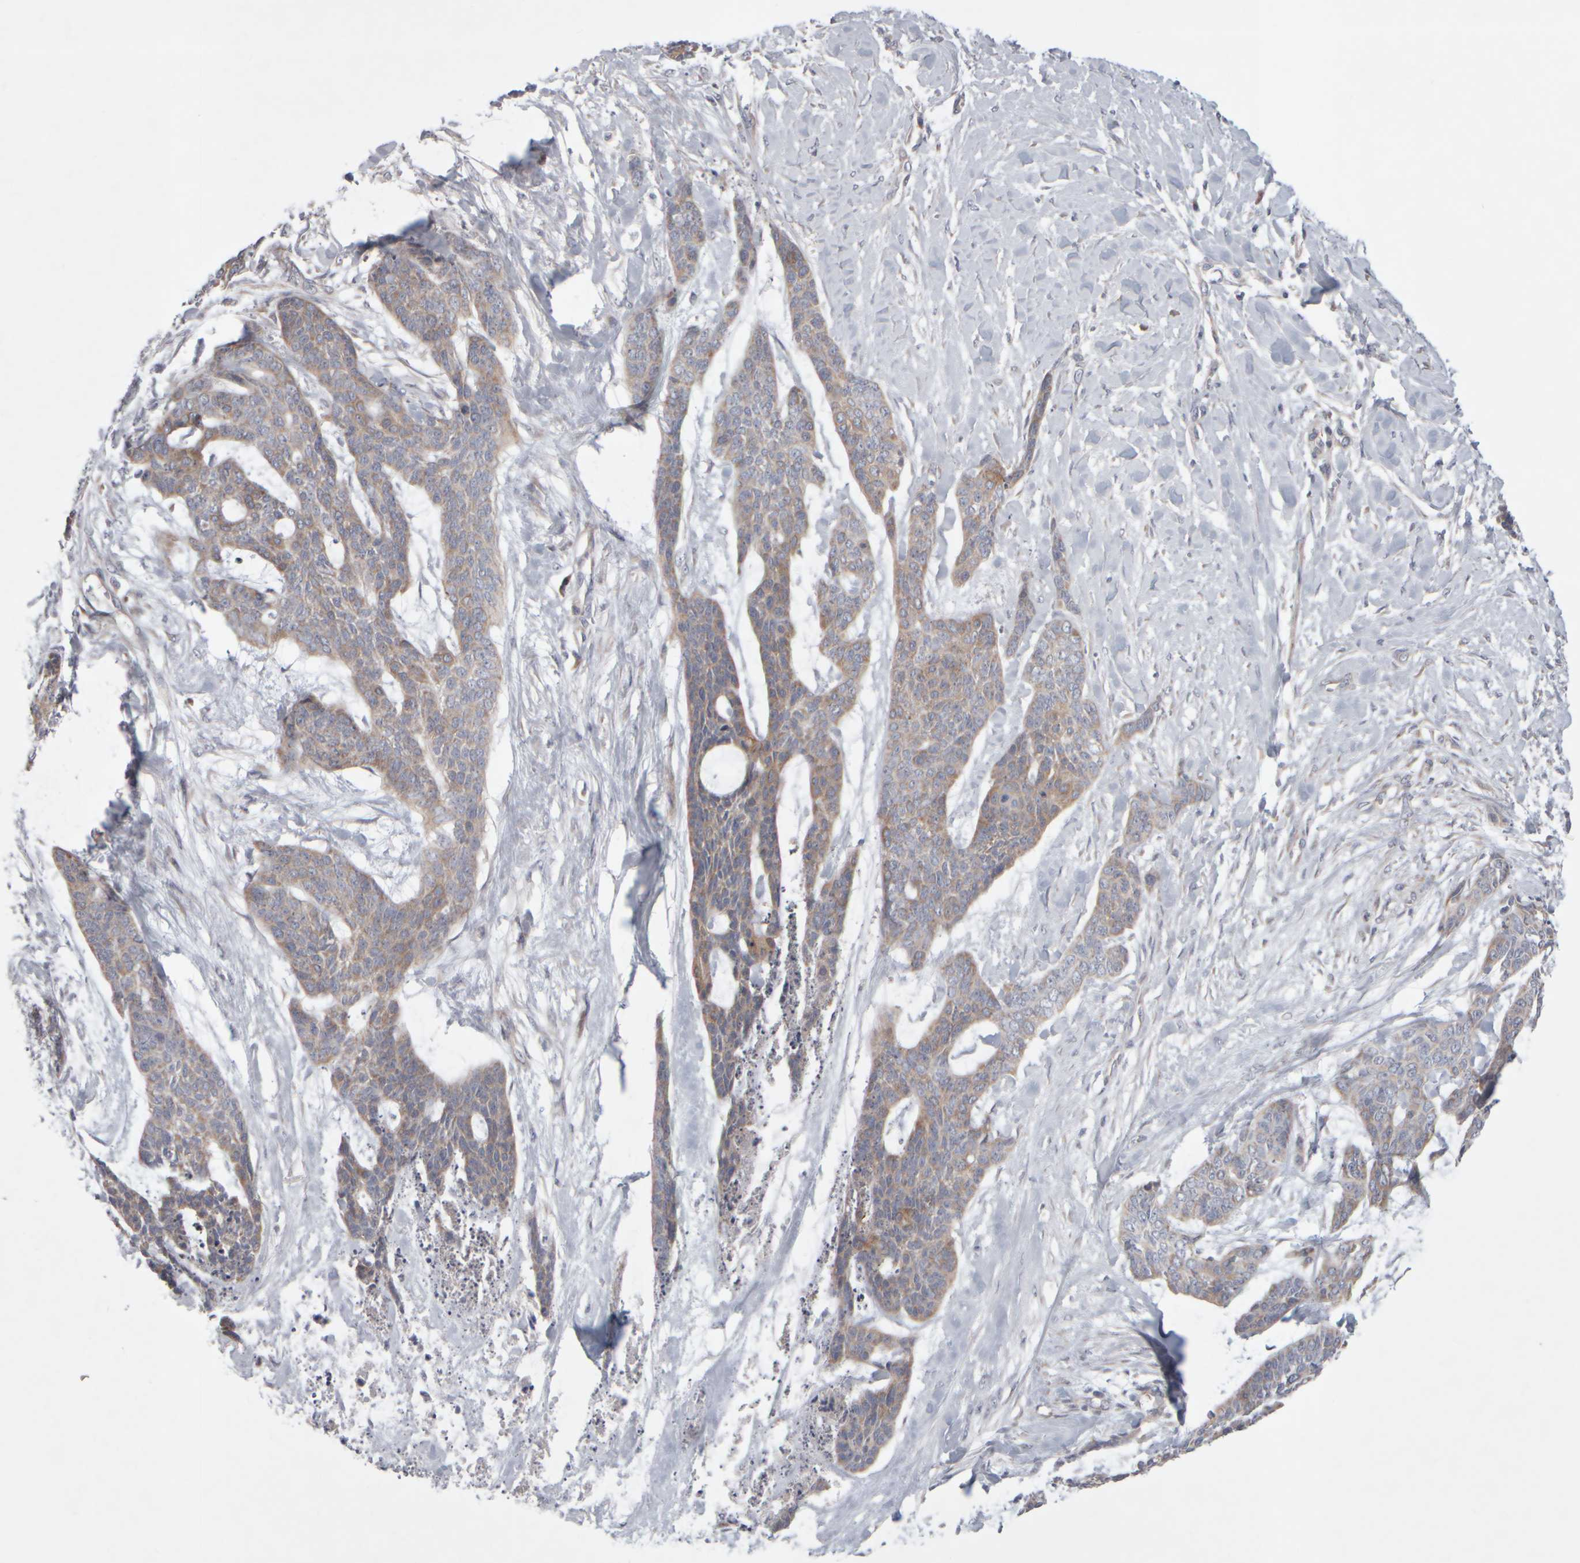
{"staining": {"intensity": "weak", "quantity": "25%-75%", "location": "cytoplasmic/membranous"}, "tissue": "skin cancer", "cell_type": "Tumor cells", "image_type": "cancer", "snomed": [{"axis": "morphology", "description": "Basal cell carcinoma"}, {"axis": "topography", "description": "Skin"}], "caption": "Human skin cancer stained for a protein (brown) exhibits weak cytoplasmic/membranous positive staining in about 25%-75% of tumor cells.", "gene": "SCO1", "patient": {"sex": "female", "age": 64}}